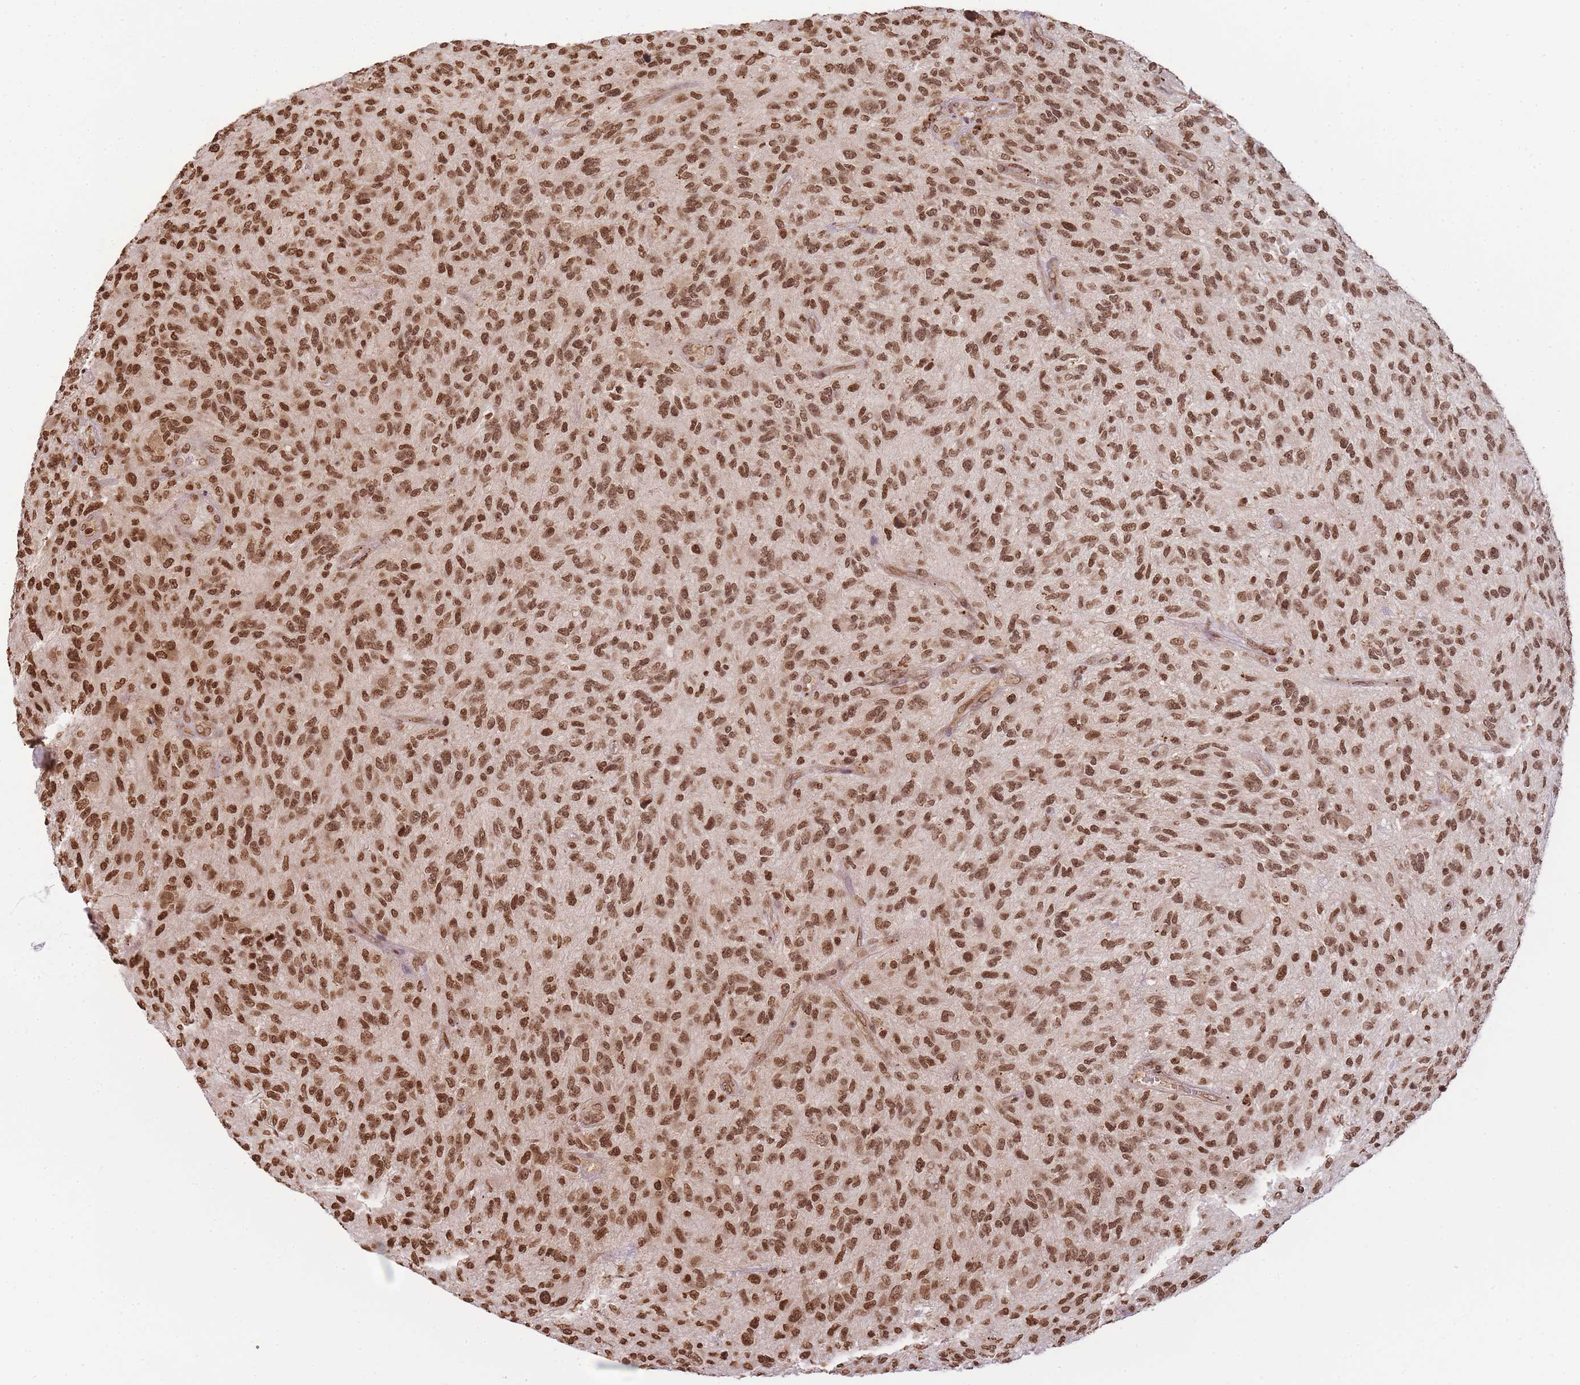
{"staining": {"intensity": "strong", "quantity": ">75%", "location": "nuclear"}, "tissue": "glioma", "cell_type": "Tumor cells", "image_type": "cancer", "snomed": [{"axis": "morphology", "description": "Glioma, malignant, High grade"}, {"axis": "topography", "description": "Brain"}], "caption": "Immunohistochemical staining of glioma shows strong nuclear protein positivity in approximately >75% of tumor cells.", "gene": "WWTR1", "patient": {"sex": "male", "age": 47}}